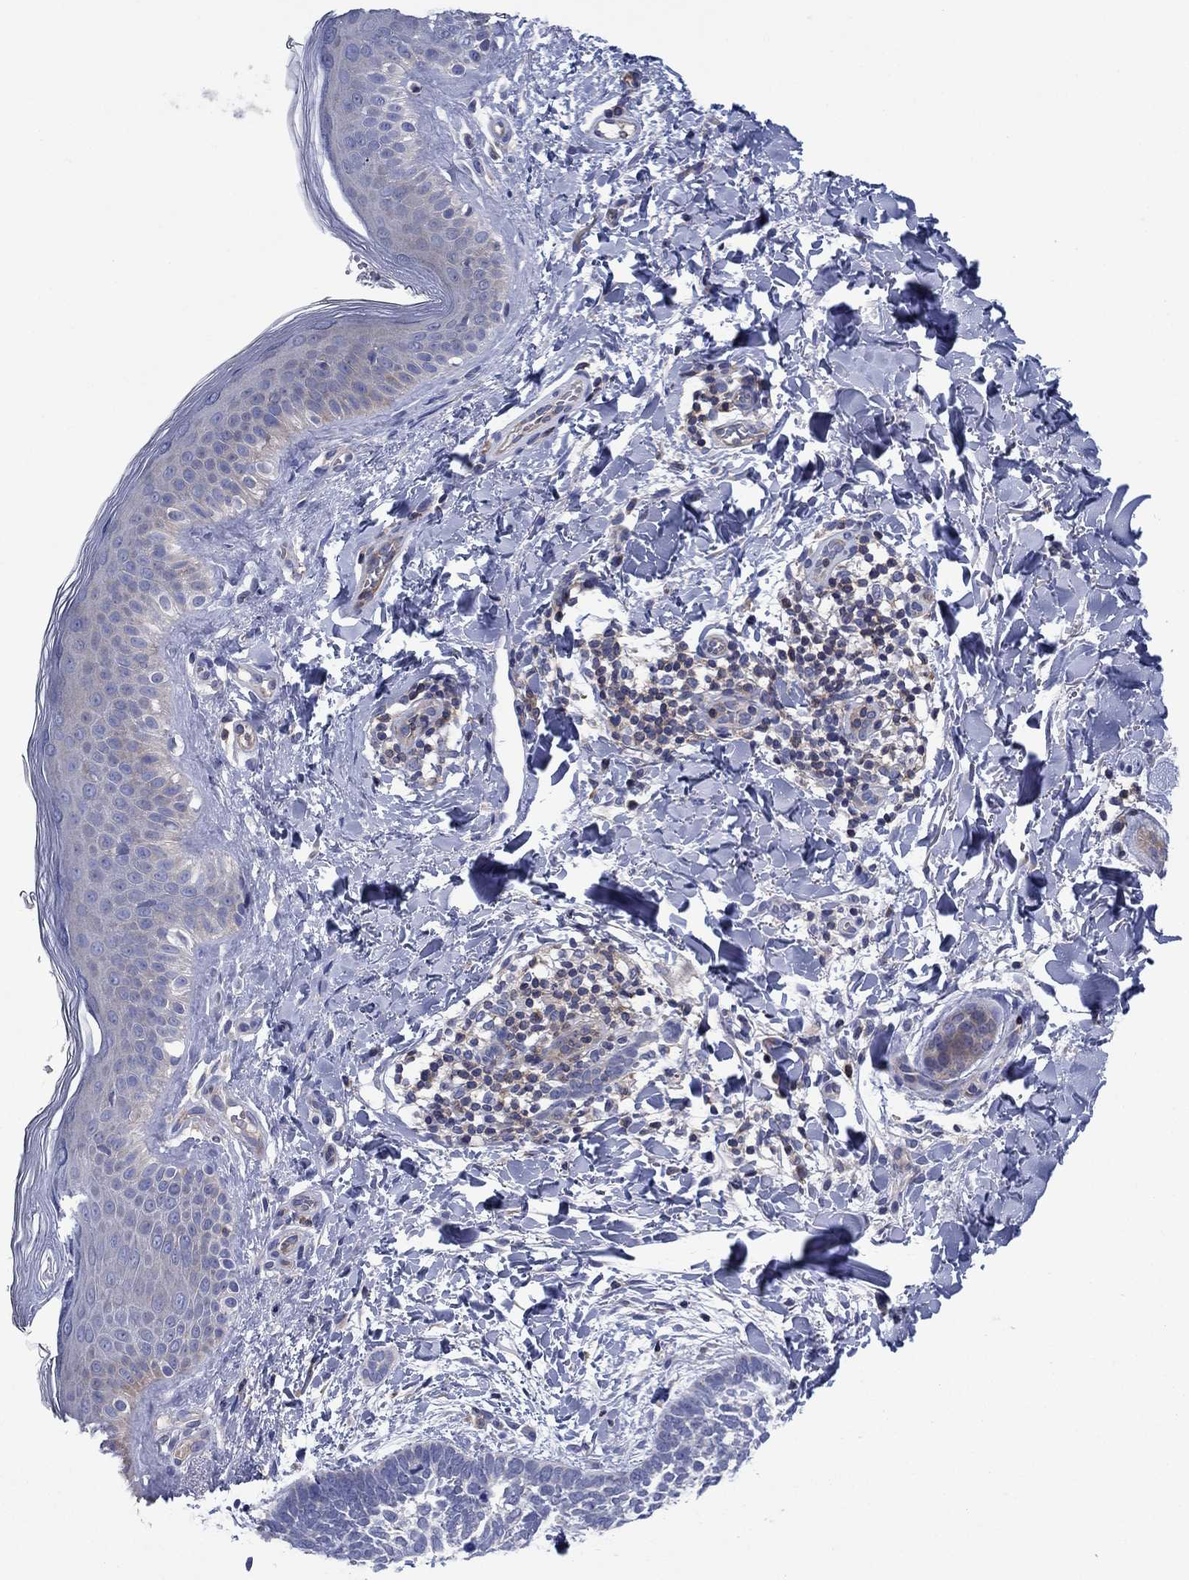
{"staining": {"intensity": "negative", "quantity": "none", "location": "none"}, "tissue": "skin cancer", "cell_type": "Tumor cells", "image_type": "cancer", "snomed": [{"axis": "morphology", "description": "Normal tissue, NOS"}, {"axis": "morphology", "description": "Basal cell carcinoma"}, {"axis": "topography", "description": "Skin"}], "caption": "IHC histopathology image of skin basal cell carcinoma stained for a protein (brown), which shows no expression in tumor cells. (IHC, brightfield microscopy, high magnification).", "gene": "PVR", "patient": {"sex": "male", "age": 46}}